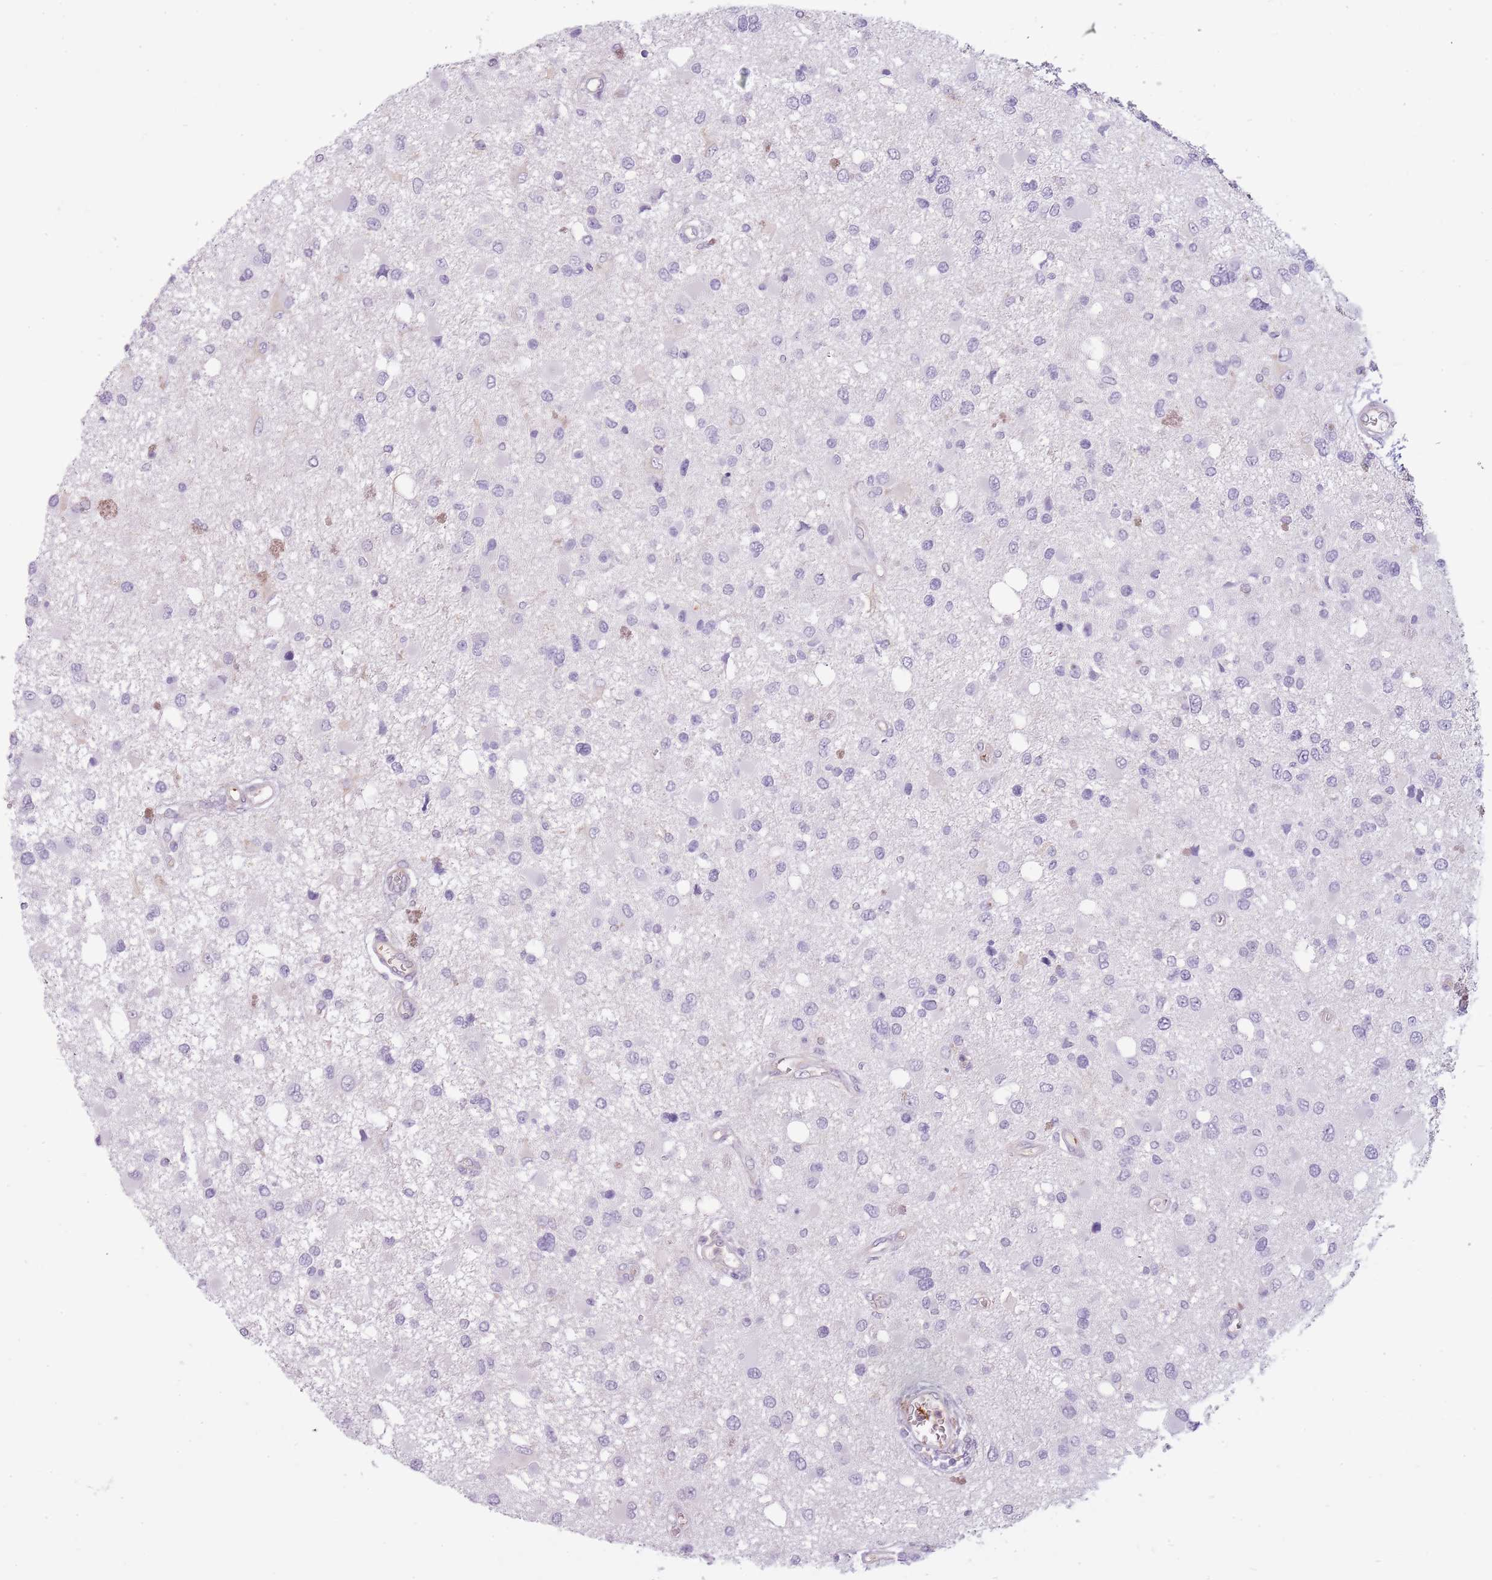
{"staining": {"intensity": "negative", "quantity": "none", "location": "none"}, "tissue": "glioma", "cell_type": "Tumor cells", "image_type": "cancer", "snomed": [{"axis": "morphology", "description": "Glioma, malignant, High grade"}, {"axis": "topography", "description": "Brain"}], "caption": "There is no significant expression in tumor cells of glioma. Brightfield microscopy of IHC stained with DAB (3,3'-diaminobenzidine) (brown) and hematoxylin (blue), captured at high magnification.", "gene": "NDST2", "patient": {"sex": "male", "age": 53}}